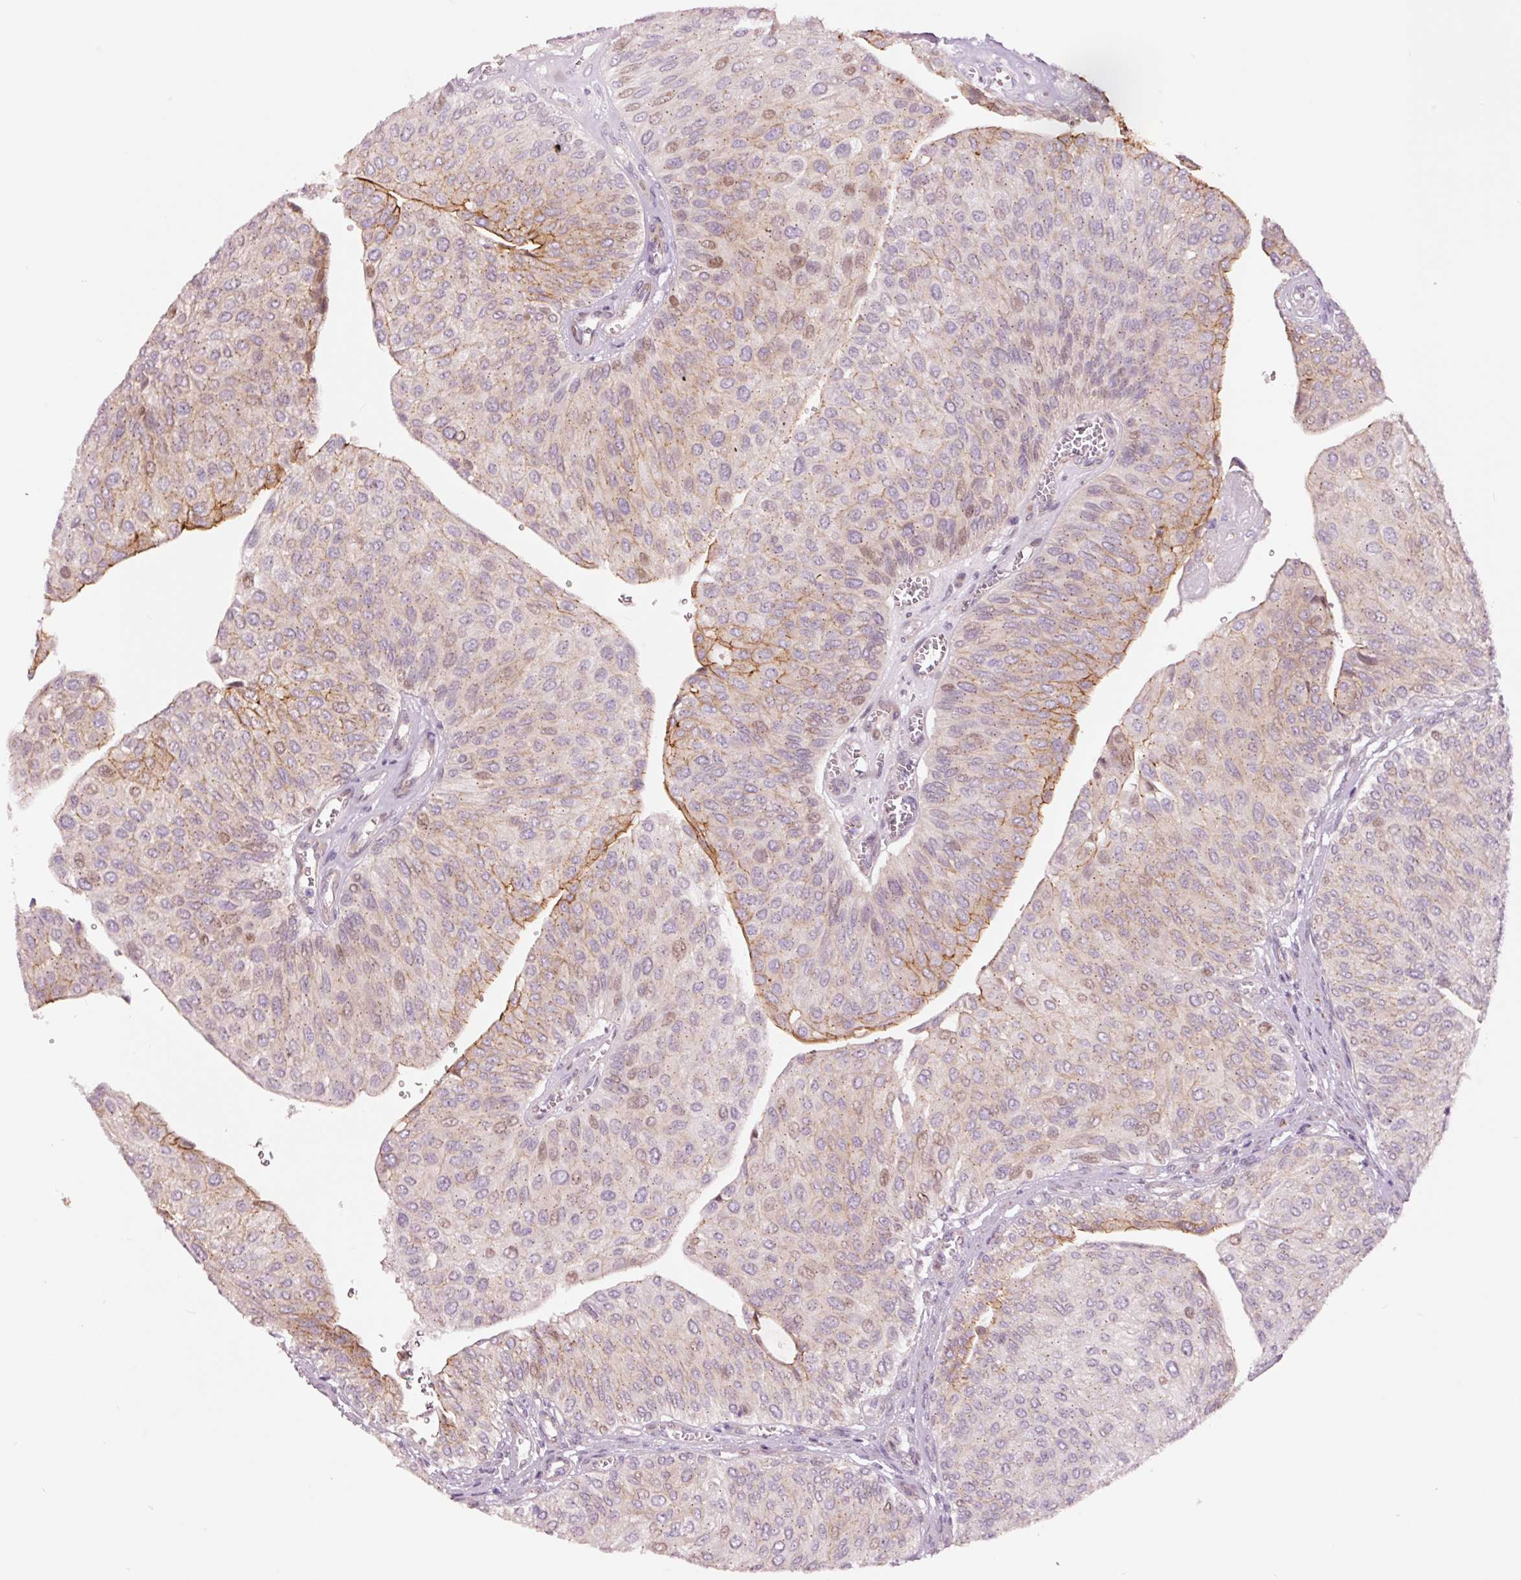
{"staining": {"intensity": "moderate", "quantity": "<25%", "location": "cytoplasmic/membranous,nuclear"}, "tissue": "urothelial cancer", "cell_type": "Tumor cells", "image_type": "cancer", "snomed": [{"axis": "morphology", "description": "Urothelial carcinoma, NOS"}, {"axis": "topography", "description": "Urinary bladder"}], "caption": "Protein staining exhibits moderate cytoplasmic/membranous and nuclear positivity in approximately <25% of tumor cells in urothelial cancer.", "gene": "DAPP1", "patient": {"sex": "male", "age": 67}}